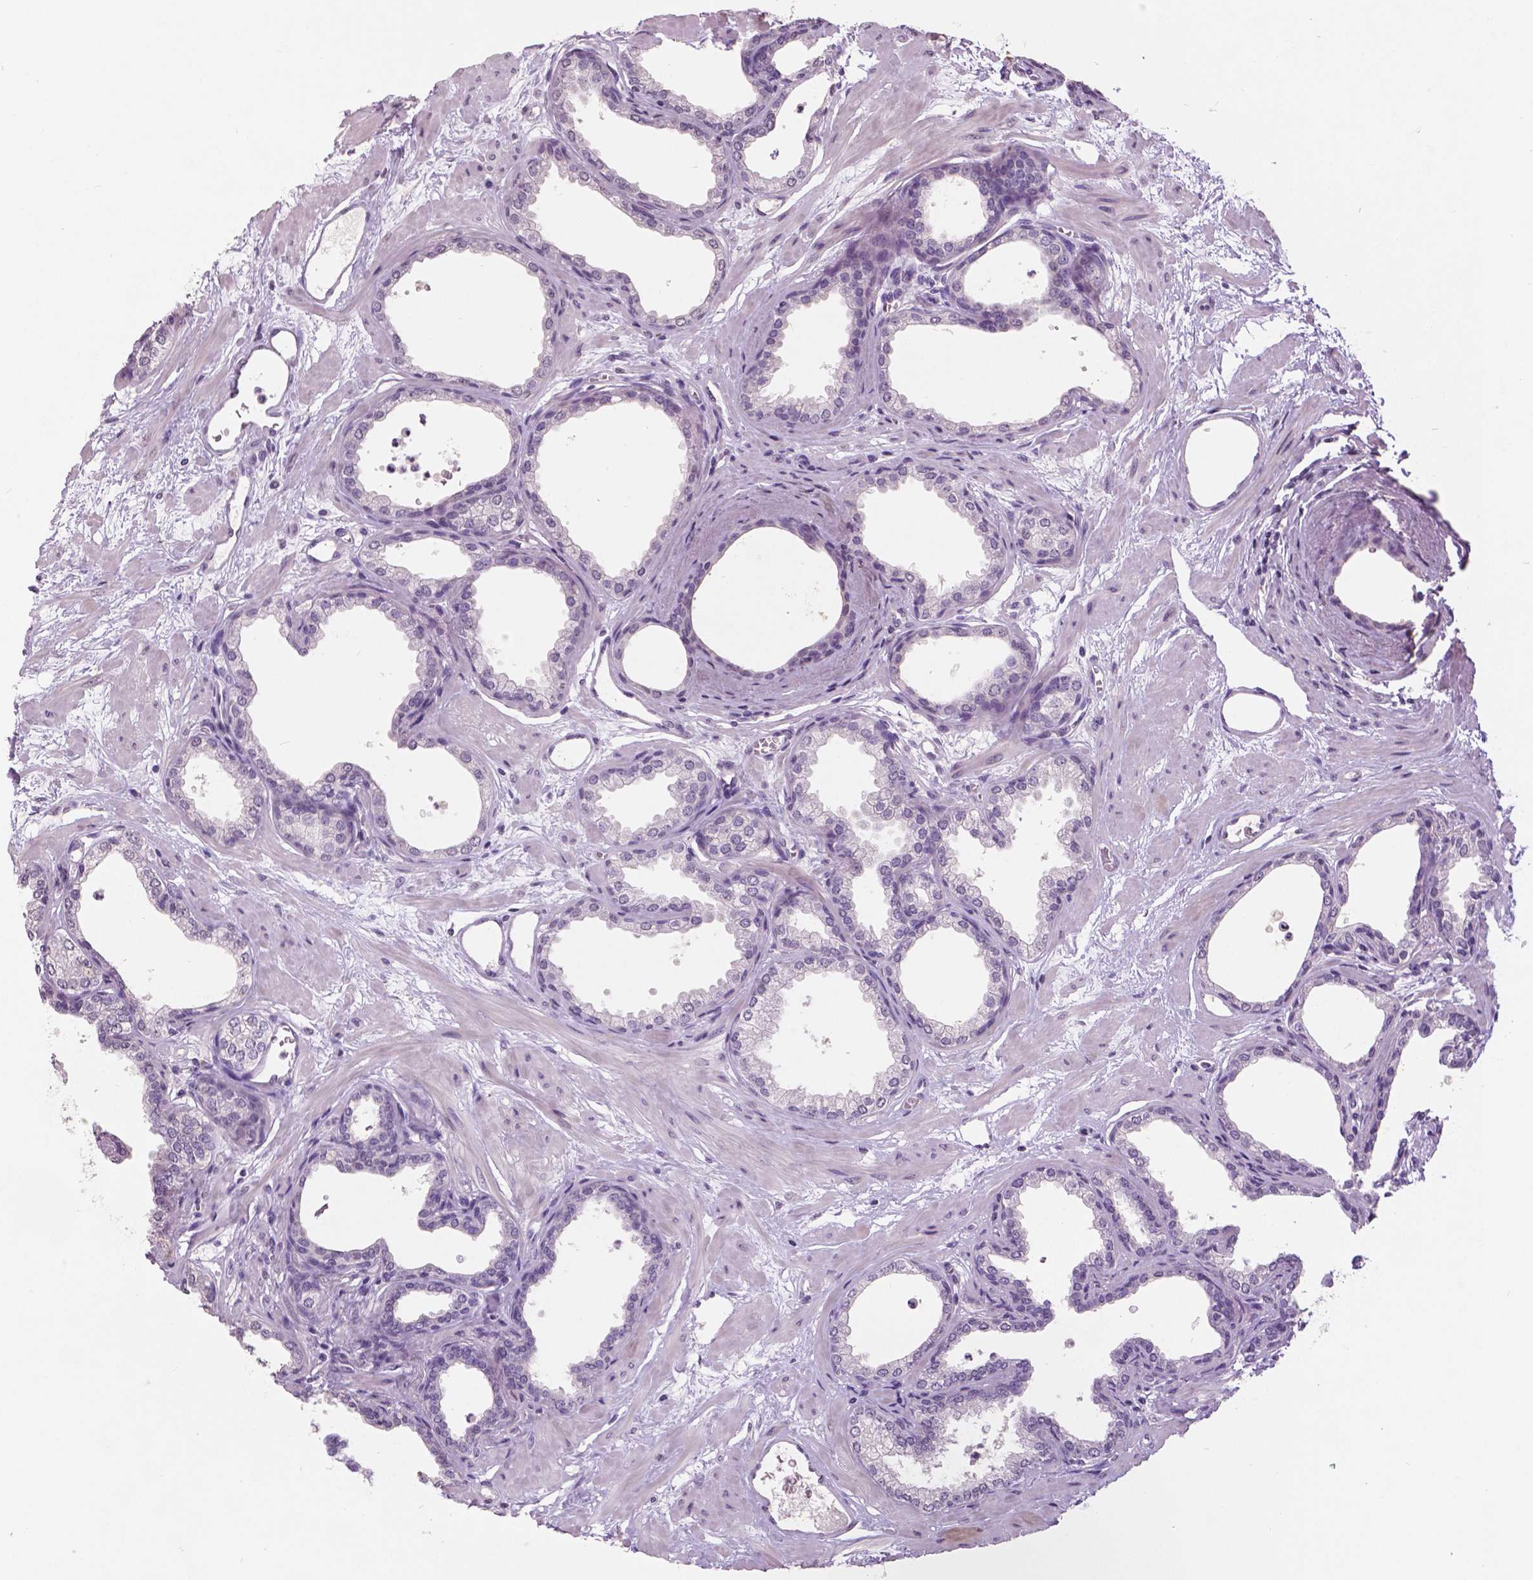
{"staining": {"intensity": "negative", "quantity": "none", "location": "none"}, "tissue": "prostate", "cell_type": "Glandular cells", "image_type": "normal", "snomed": [{"axis": "morphology", "description": "Normal tissue, NOS"}, {"axis": "topography", "description": "Prostate"}], "caption": "The immunohistochemistry micrograph has no significant staining in glandular cells of prostate. (DAB immunohistochemistry with hematoxylin counter stain).", "gene": "GRIN2A", "patient": {"sex": "male", "age": 37}}